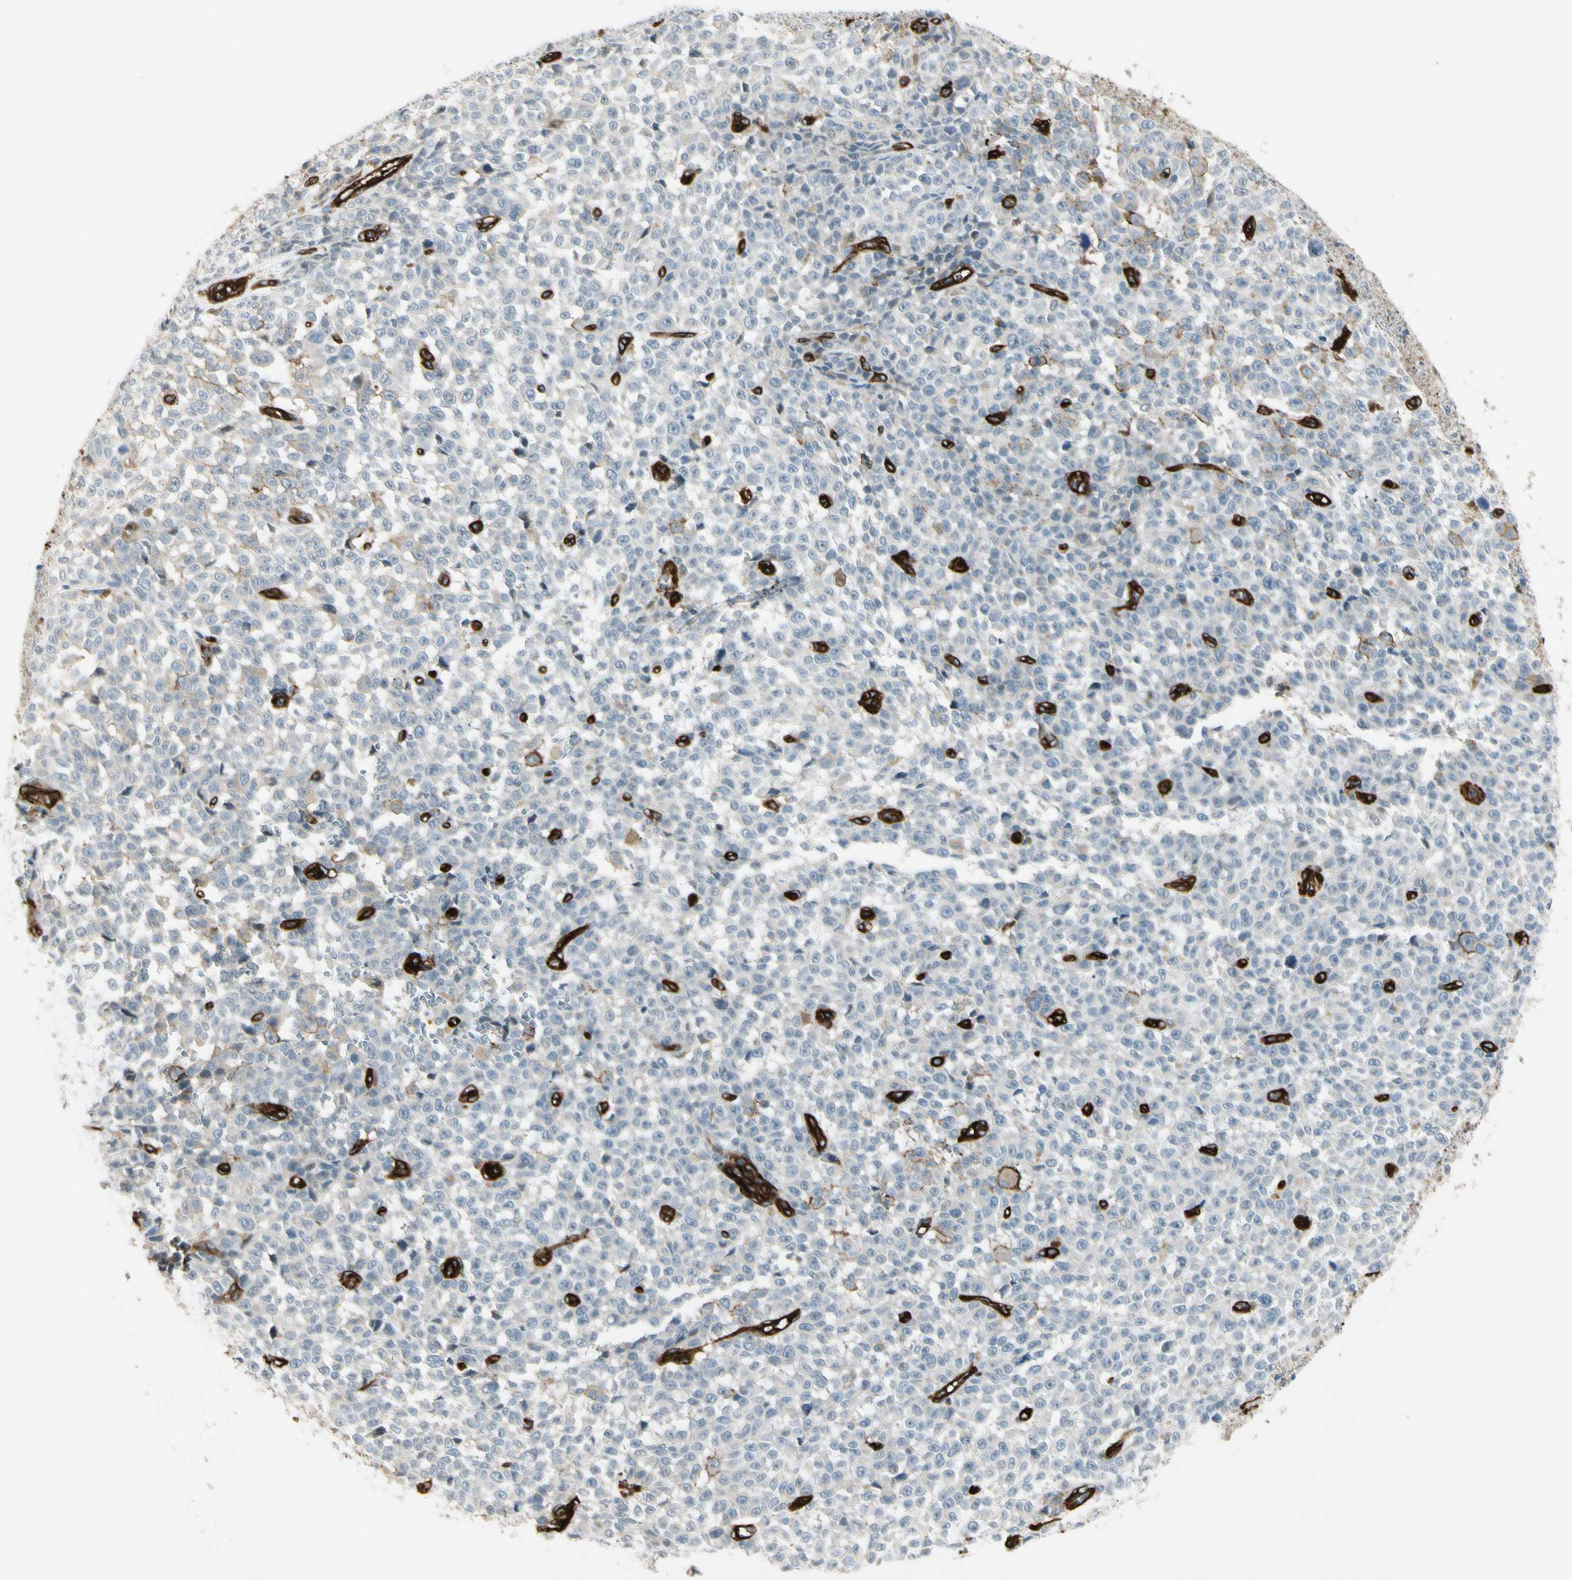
{"staining": {"intensity": "moderate", "quantity": "<25%", "location": "cytoplasmic/membranous"}, "tissue": "melanoma", "cell_type": "Tumor cells", "image_type": "cancer", "snomed": [{"axis": "morphology", "description": "Malignant melanoma, NOS"}, {"axis": "topography", "description": "Skin"}], "caption": "This is an image of IHC staining of malignant melanoma, which shows moderate expression in the cytoplasmic/membranous of tumor cells.", "gene": "MCAM", "patient": {"sex": "female", "age": 82}}